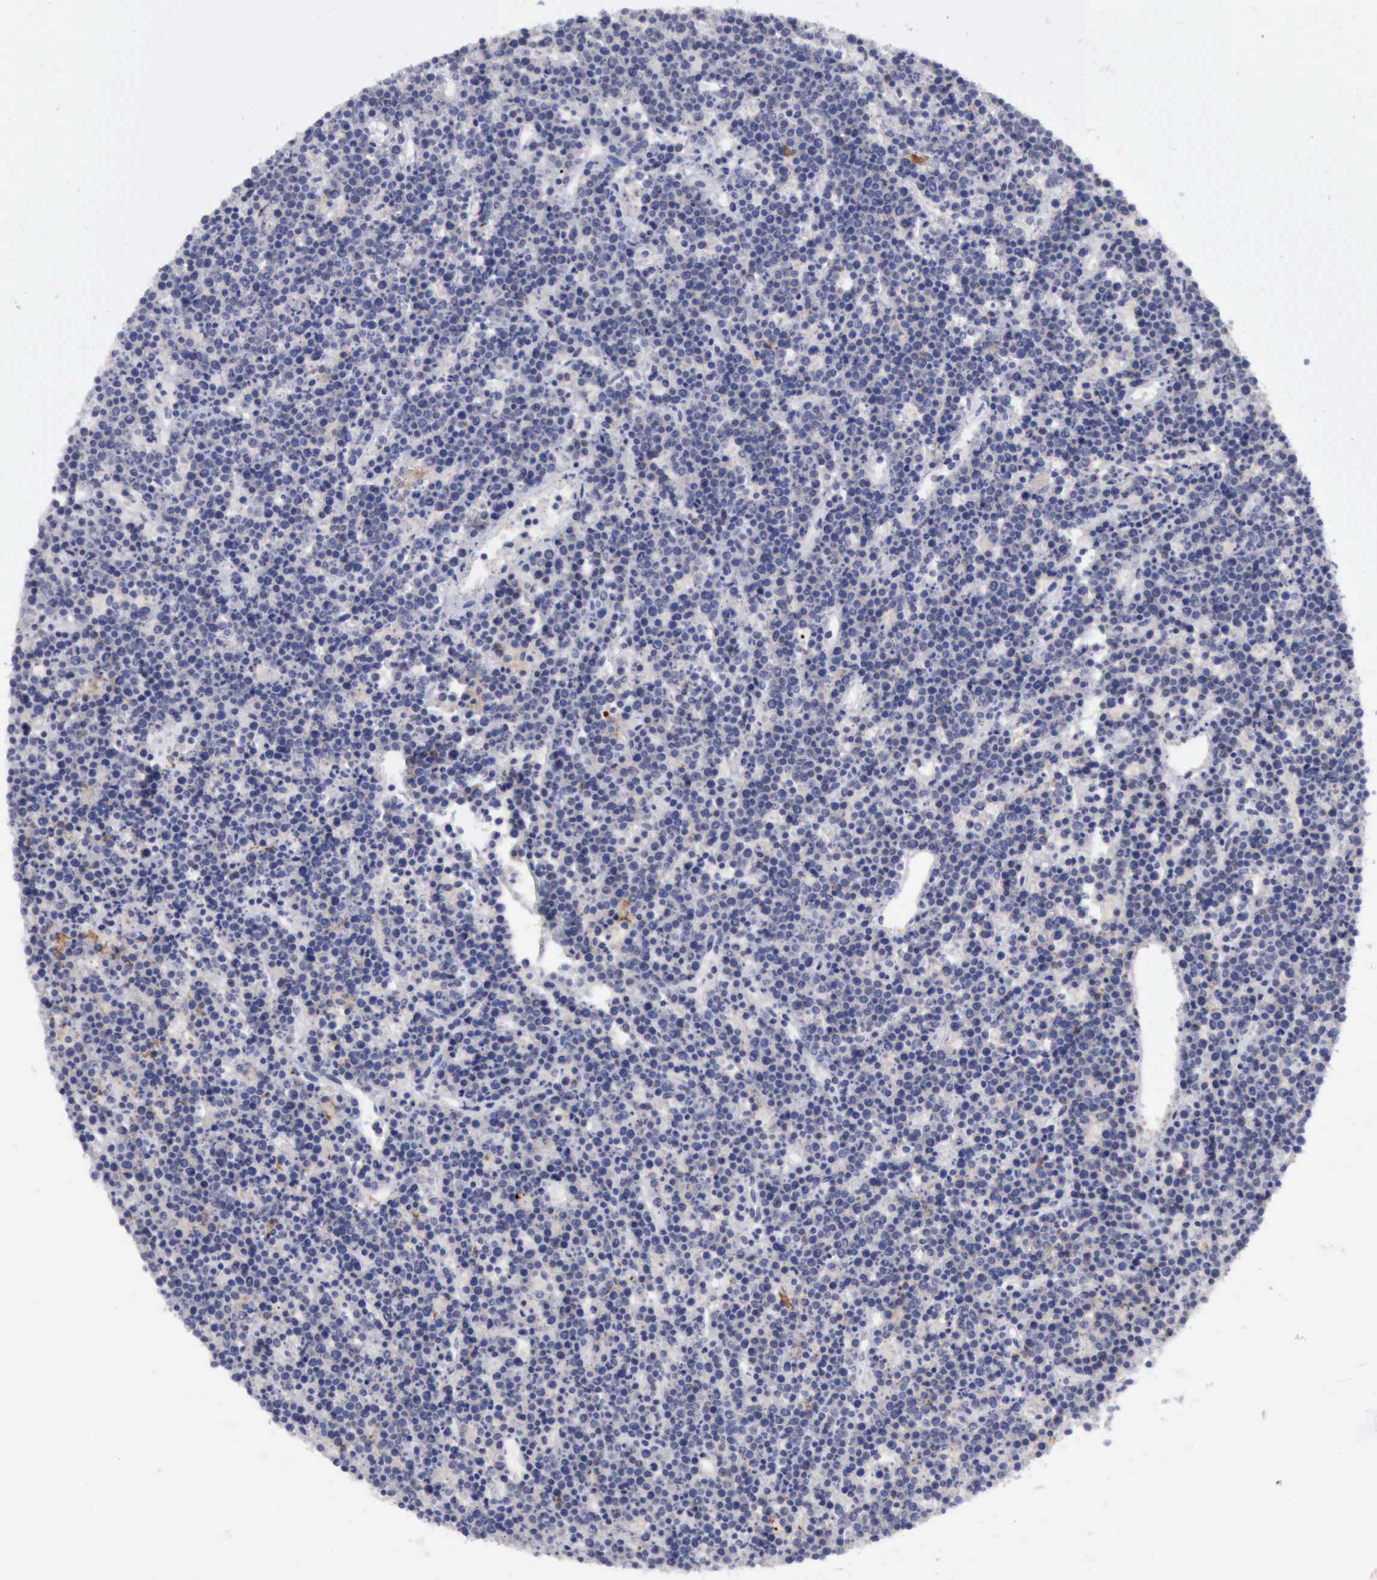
{"staining": {"intensity": "moderate", "quantity": "25%-75%", "location": "cytoplasmic/membranous"}, "tissue": "lymphoma", "cell_type": "Tumor cells", "image_type": "cancer", "snomed": [{"axis": "morphology", "description": "Malignant lymphoma, non-Hodgkin's type, High grade"}, {"axis": "topography", "description": "Ovary"}], "caption": "Immunohistochemistry (IHC) staining of malignant lymphoma, non-Hodgkin's type (high-grade), which displays medium levels of moderate cytoplasmic/membranous staining in approximately 25%-75% of tumor cells indicating moderate cytoplasmic/membranous protein expression. The staining was performed using DAB (brown) for protein detection and nuclei were counterstained in hematoxylin (blue).", "gene": "TFRC", "patient": {"sex": "female", "age": 56}}